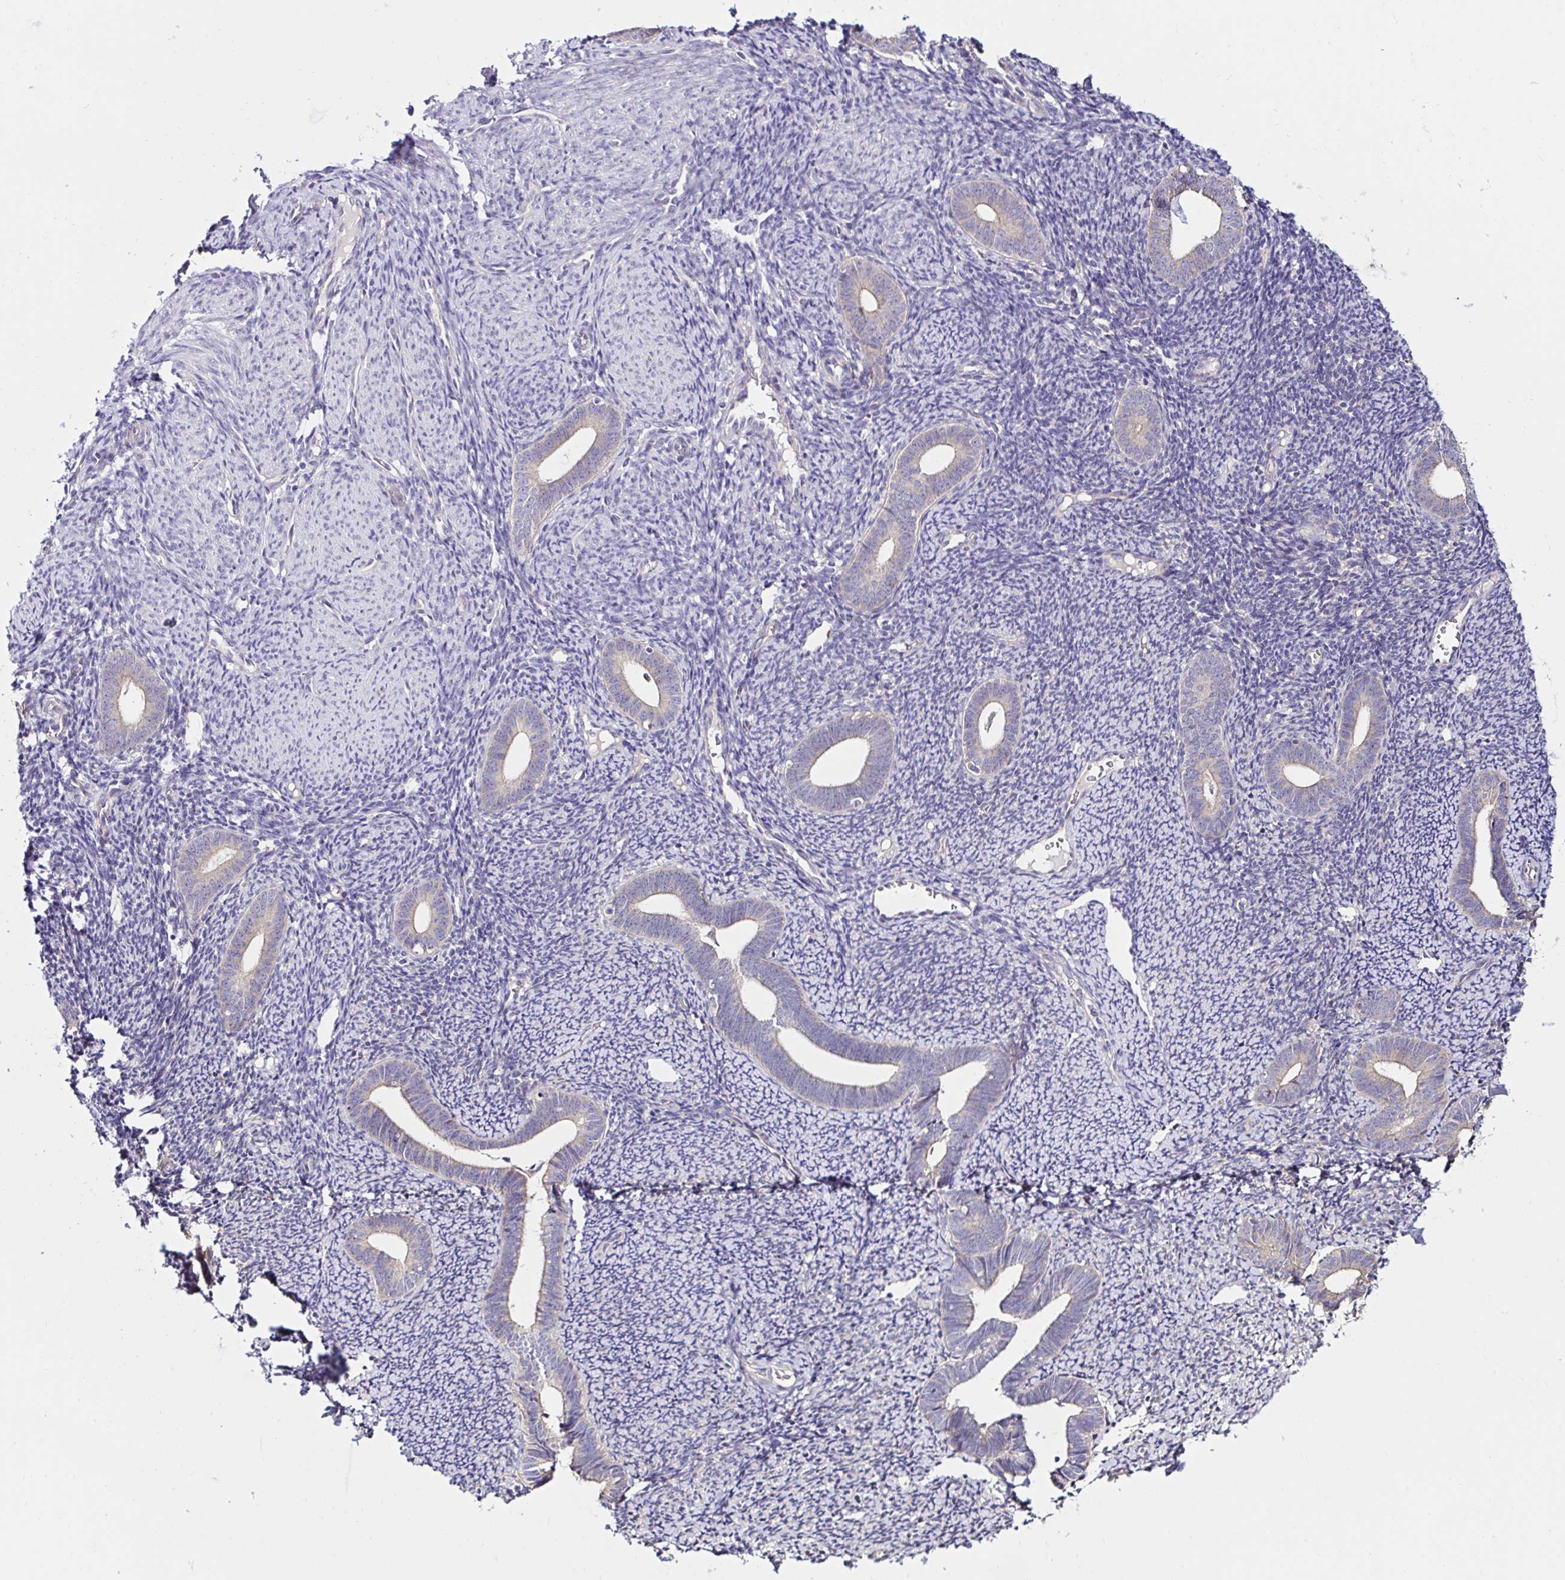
{"staining": {"intensity": "negative", "quantity": "none", "location": "none"}, "tissue": "endometrium", "cell_type": "Cells in endometrial stroma", "image_type": "normal", "snomed": [{"axis": "morphology", "description": "Normal tissue, NOS"}, {"axis": "topography", "description": "Endometrium"}], "caption": "IHC of benign human endometrium displays no staining in cells in endometrial stroma. (Brightfield microscopy of DAB immunohistochemistry (IHC) at high magnification).", "gene": "VSIG2", "patient": {"sex": "female", "age": 39}}